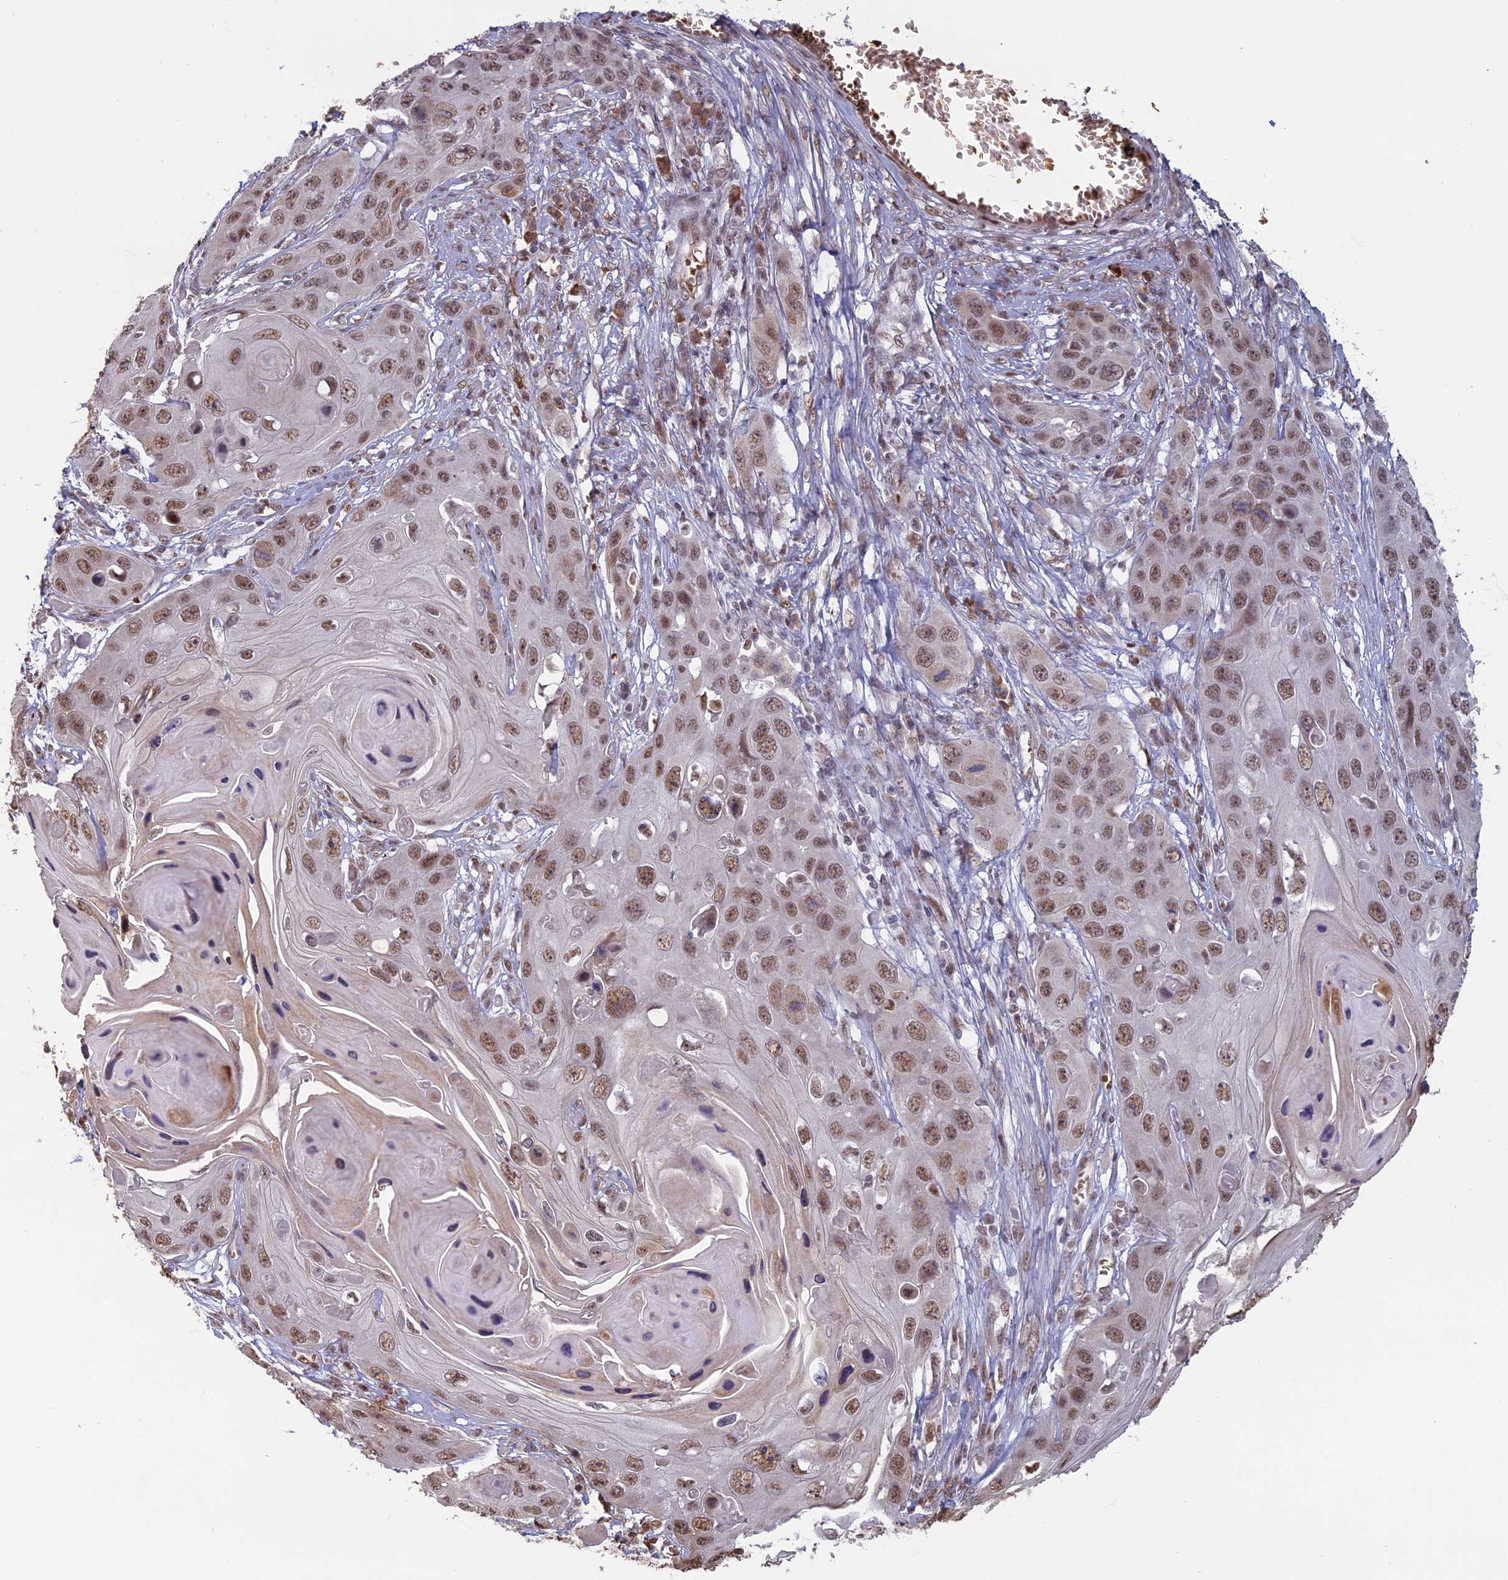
{"staining": {"intensity": "moderate", "quantity": ">75%", "location": "nuclear"}, "tissue": "skin cancer", "cell_type": "Tumor cells", "image_type": "cancer", "snomed": [{"axis": "morphology", "description": "Squamous cell carcinoma, NOS"}, {"axis": "topography", "description": "Skin"}], "caption": "Immunohistochemical staining of human skin squamous cell carcinoma displays medium levels of moderate nuclear staining in about >75% of tumor cells.", "gene": "MFAP1", "patient": {"sex": "male", "age": 55}}